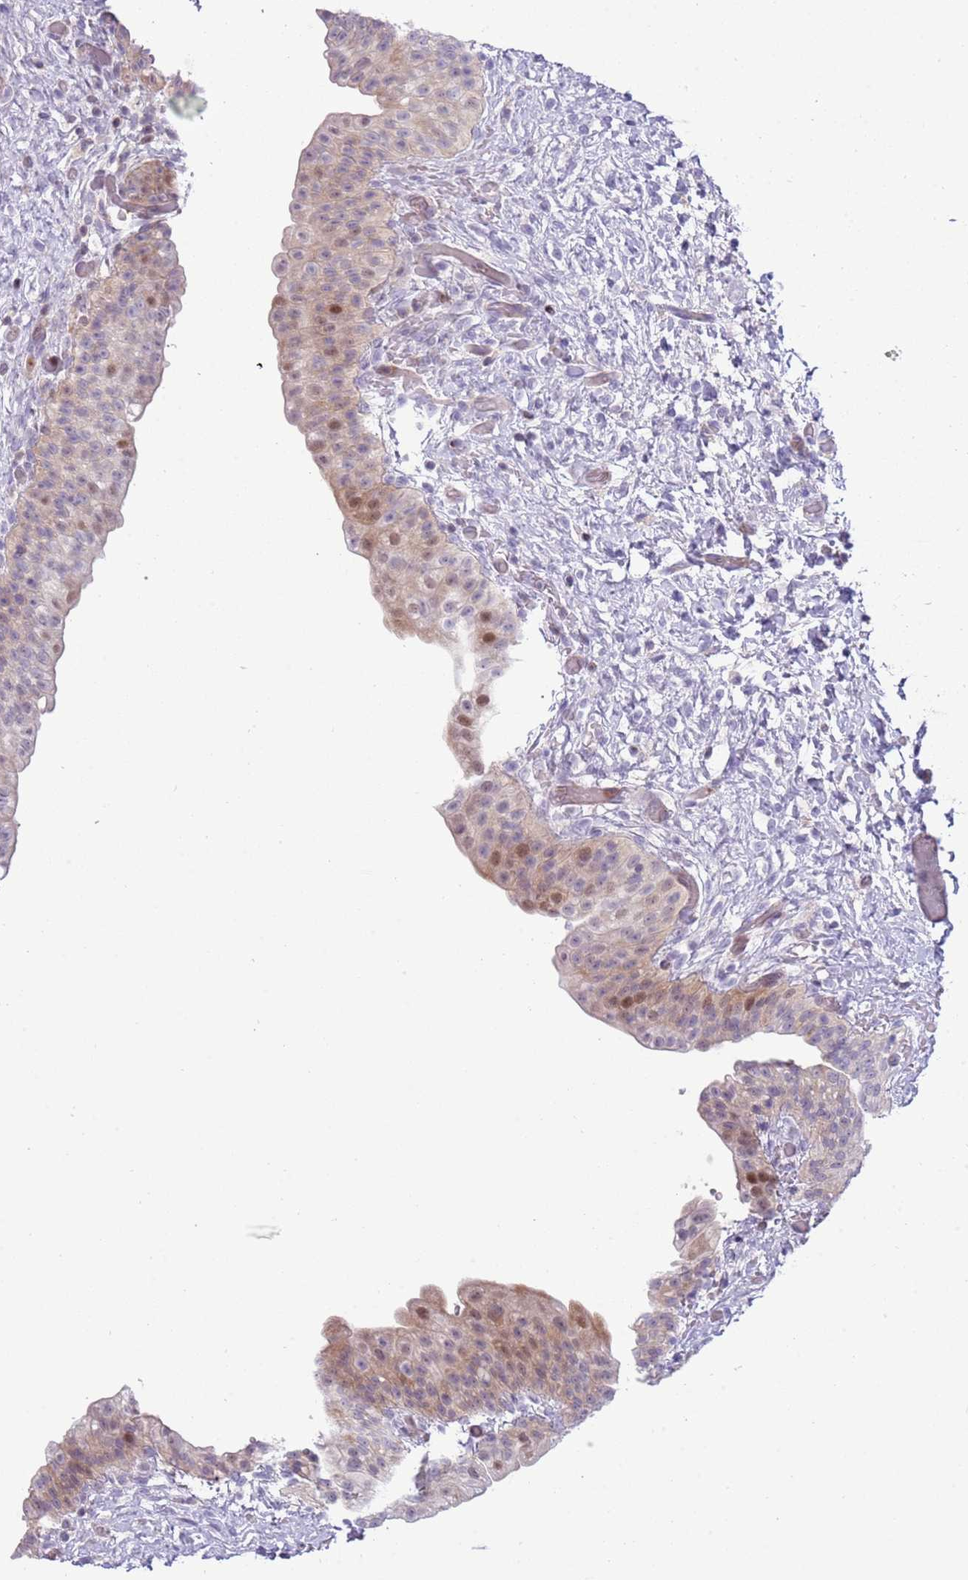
{"staining": {"intensity": "moderate", "quantity": "<25%", "location": "cytoplasmic/membranous,nuclear"}, "tissue": "urinary bladder", "cell_type": "Urothelial cells", "image_type": "normal", "snomed": [{"axis": "morphology", "description": "Normal tissue, NOS"}, {"axis": "topography", "description": "Urinary bladder"}], "caption": "Urinary bladder stained with DAB IHC exhibits low levels of moderate cytoplasmic/membranous,nuclear expression in approximately <25% of urothelial cells.", "gene": "NBPF4", "patient": {"sex": "male", "age": 69}}